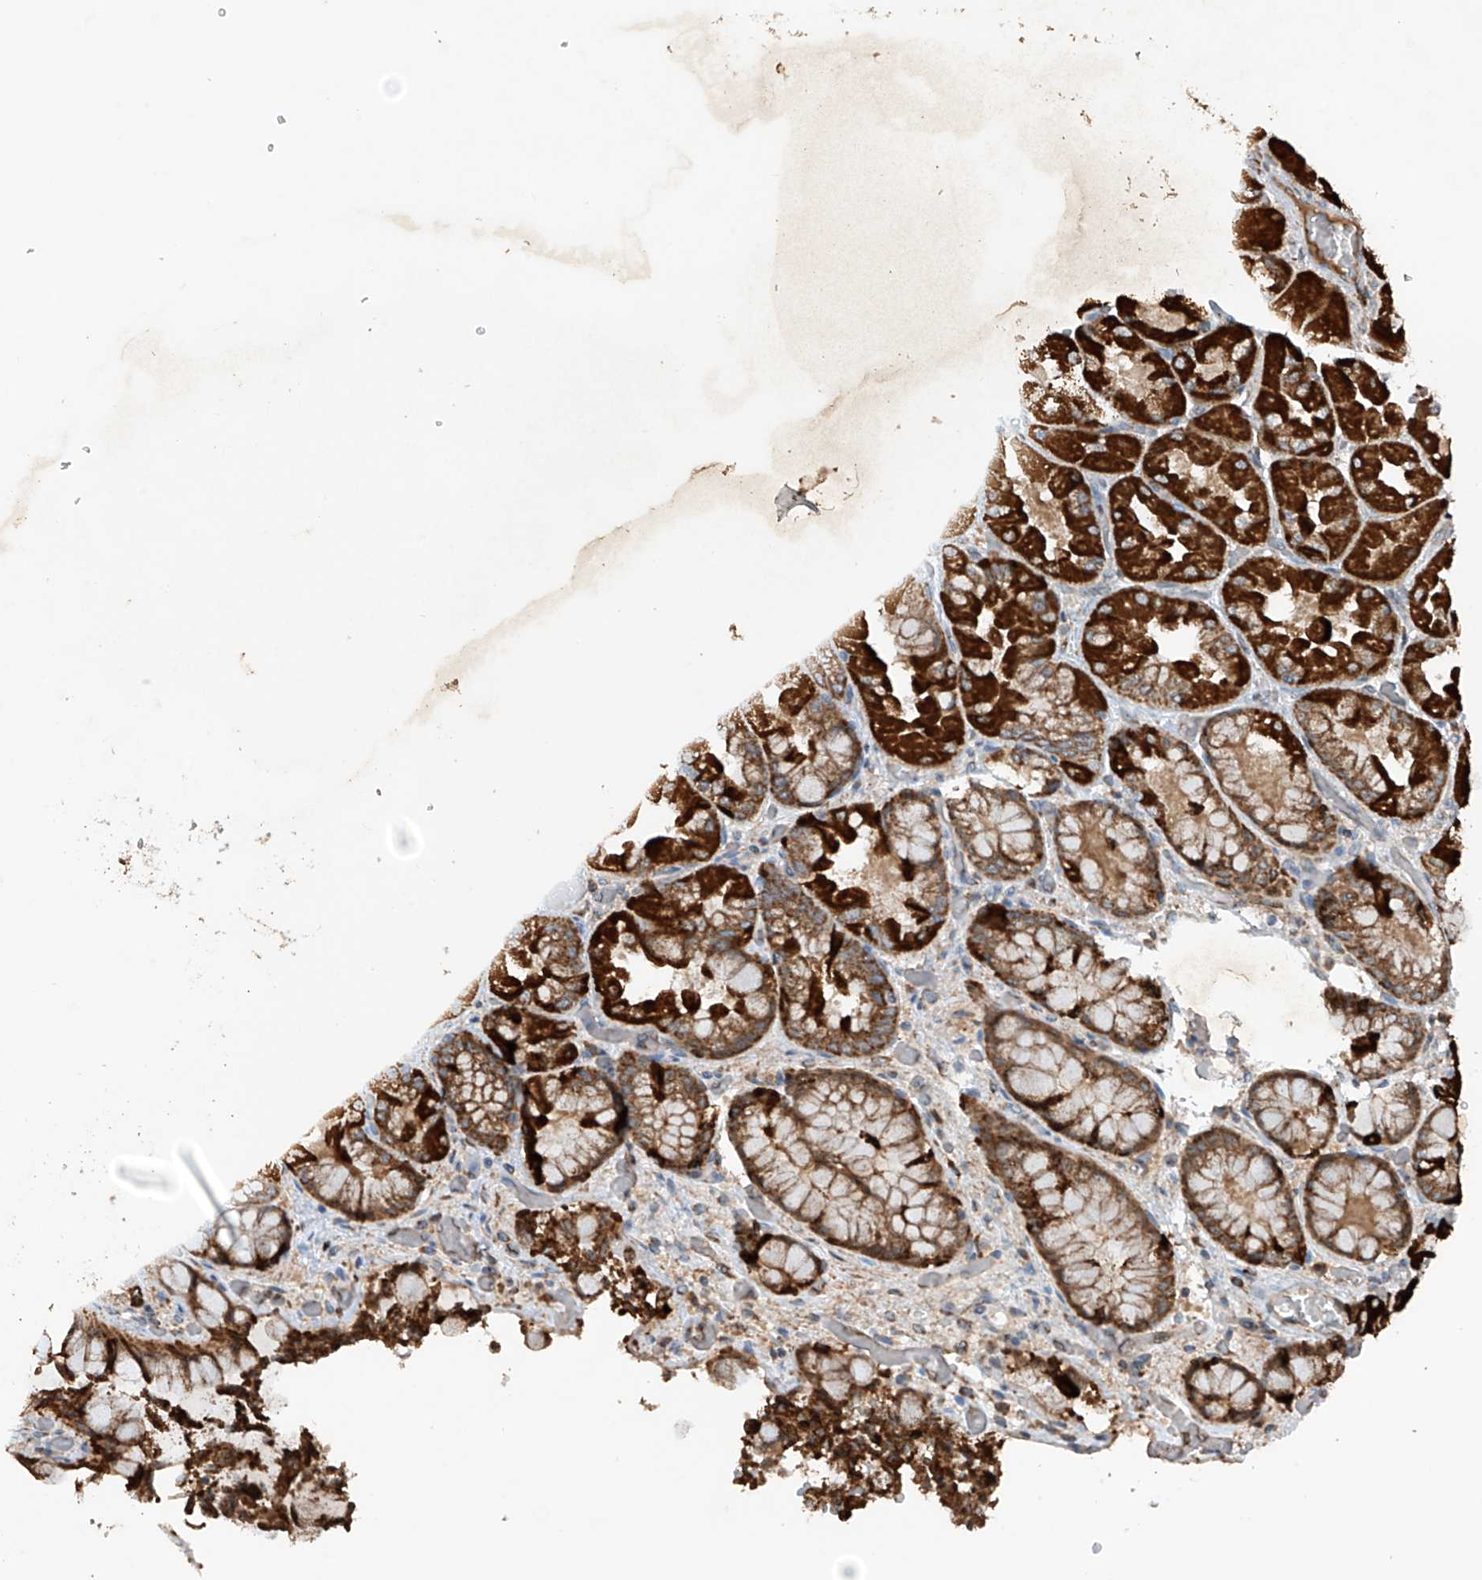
{"staining": {"intensity": "strong", "quantity": ">75%", "location": "cytoplasmic/membranous"}, "tissue": "stomach", "cell_type": "Glandular cells", "image_type": "normal", "snomed": [{"axis": "morphology", "description": "Normal tissue, NOS"}, {"axis": "topography", "description": "Stomach"}], "caption": "DAB (3,3'-diaminobenzidine) immunohistochemical staining of normal stomach demonstrates strong cytoplasmic/membranous protein staining in approximately >75% of glandular cells. (DAB IHC with brightfield microscopy, high magnification).", "gene": "SAMD3", "patient": {"sex": "female", "age": 61}}